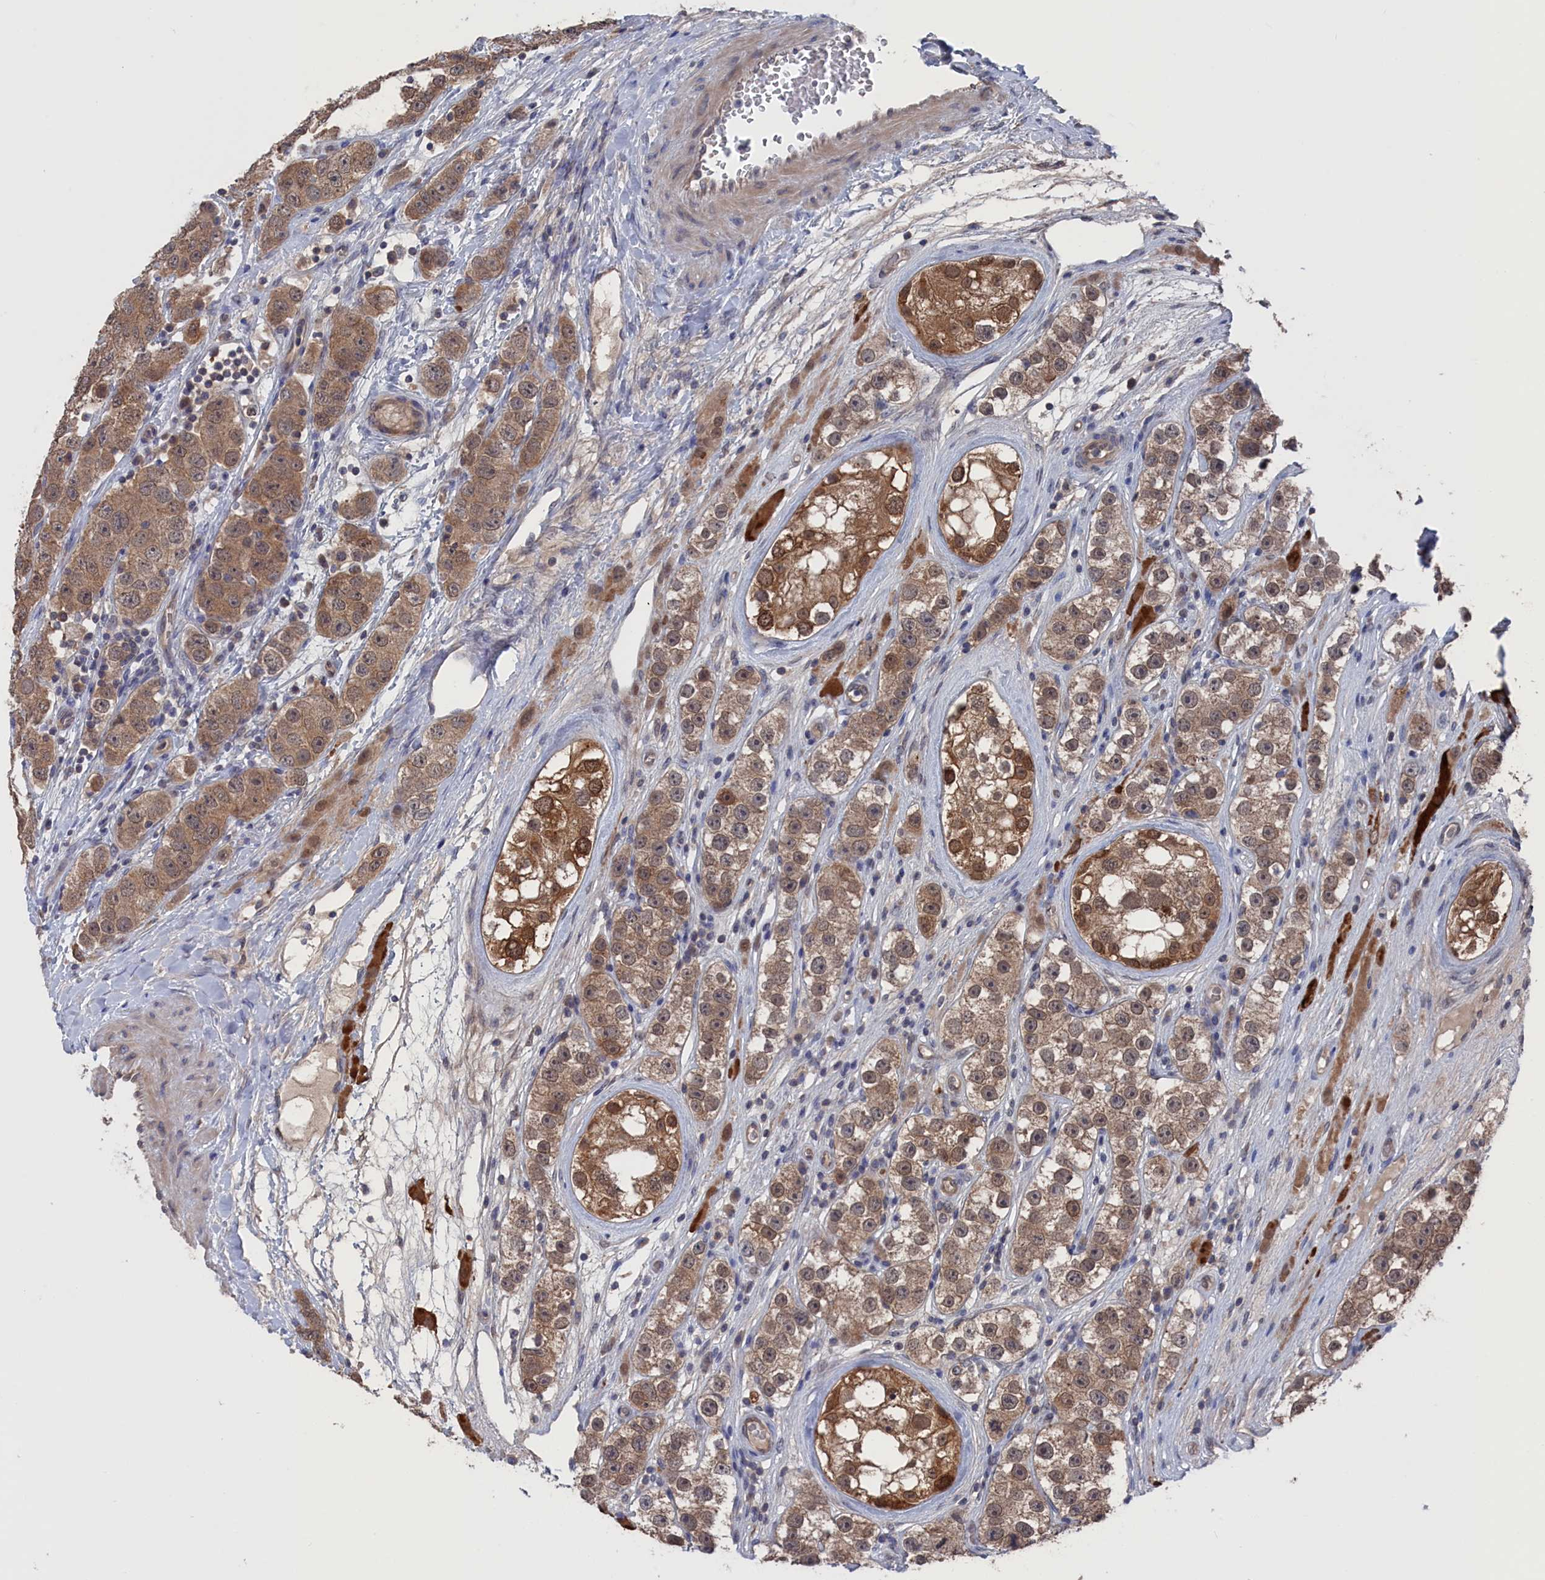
{"staining": {"intensity": "moderate", "quantity": ">75%", "location": "cytoplasmic/membranous"}, "tissue": "testis cancer", "cell_type": "Tumor cells", "image_type": "cancer", "snomed": [{"axis": "morphology", "description": "Seminoma, NOS"}, {"axis": "topography", "description": "Testis"}], "caption": "This image reveals immunohistochemistry staining of testis cancer, with medium moderate cytoplasmic/membranous staining in approximately >75% of tumor cells.", "gene": "NUTF2", "patient": {"sex": "male", "age": 28}}